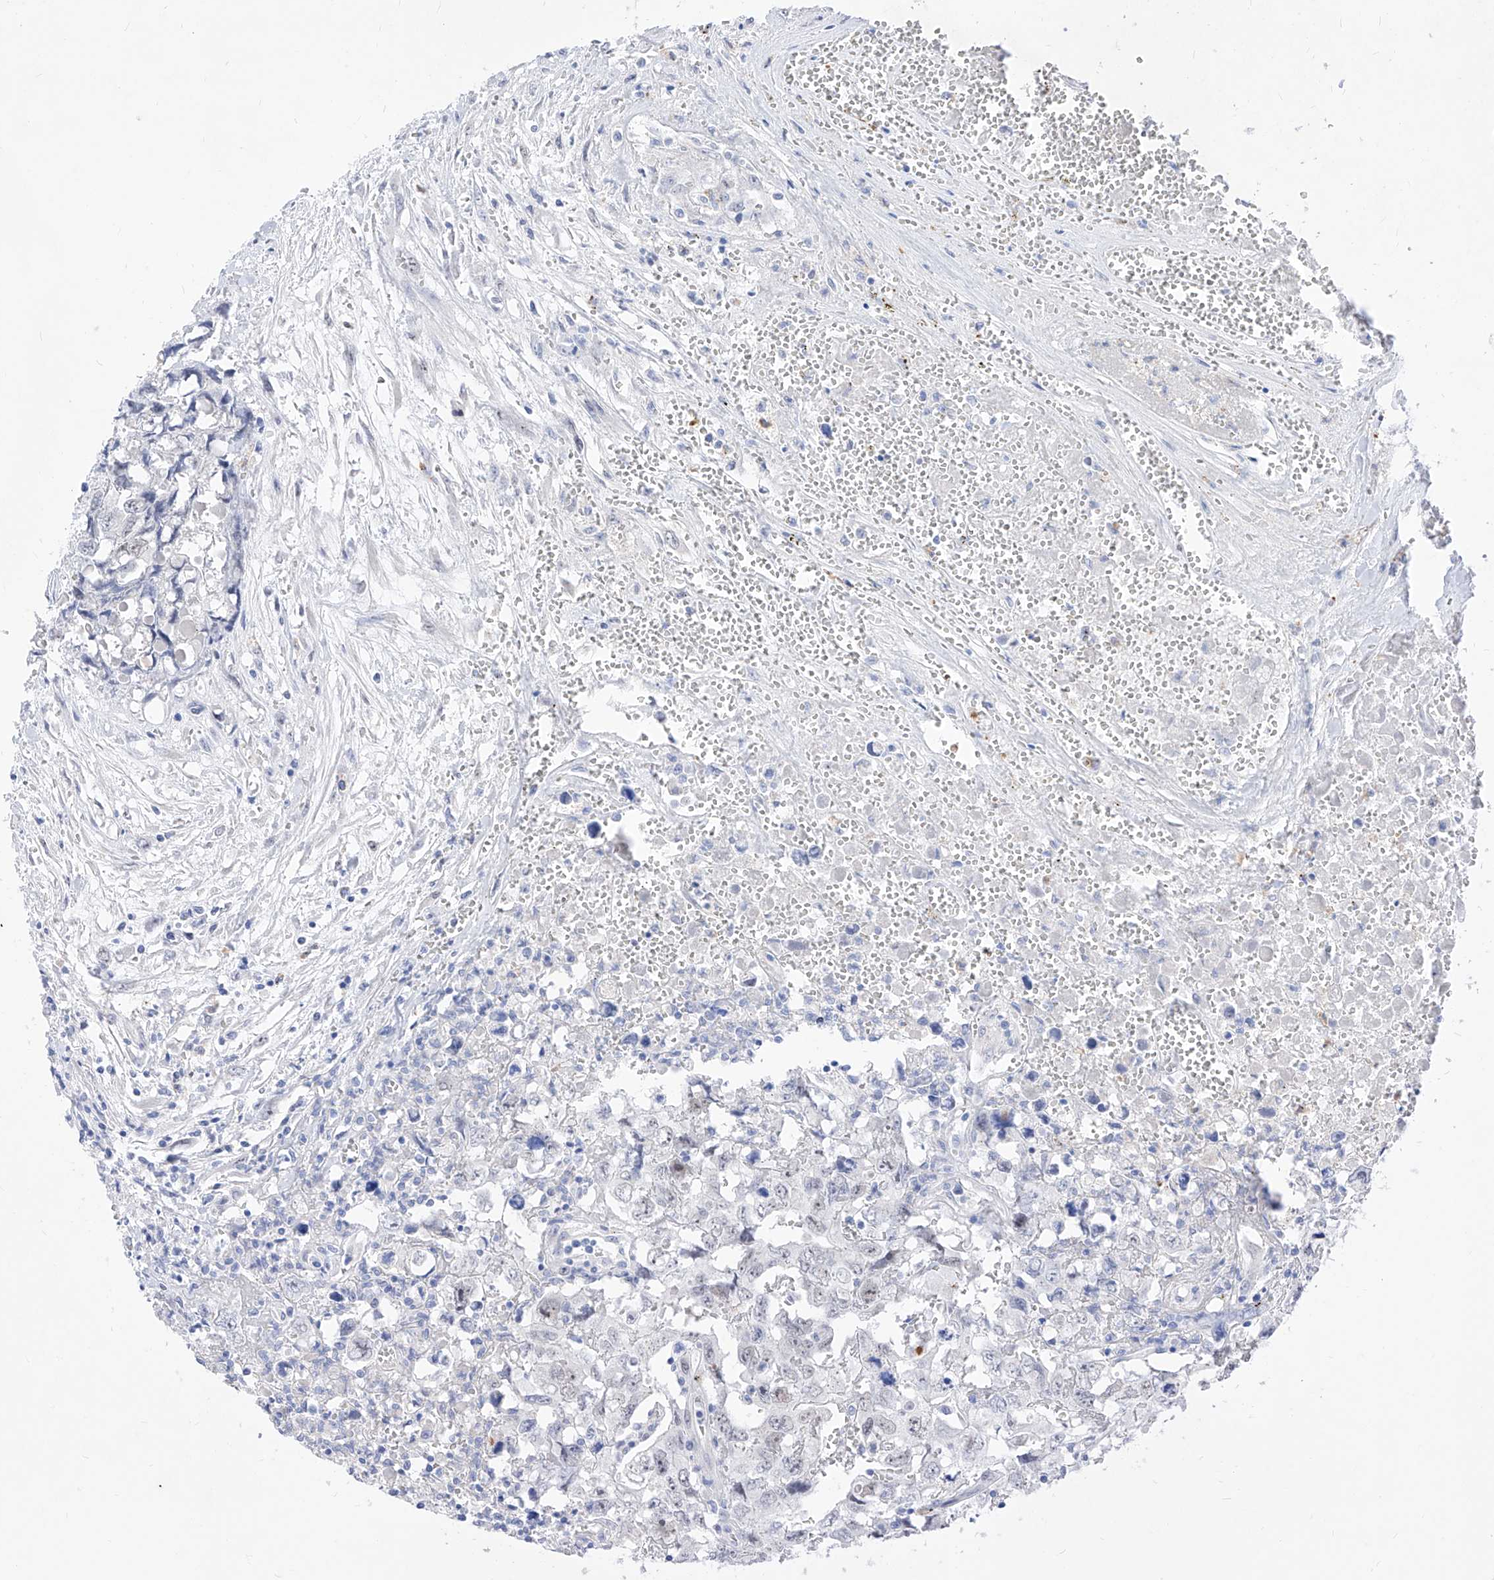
{"staining": {"intensity": "negative", "quantity": "none", "location": "none"}, "tissue": "testis cancer", "cell_type": "Tumor cells", "image_type": "cancer", "snomed": [{"axis": "morphology", "description": "Carcinoma, Embryonal, NOS"}, {"axis": "topography", "description": "Testis"}], "caption": "DAB immunohistochemical staining of human testis embryonal carcinoma displays no significant staining in tumor cells. (DAB immunohistochemistry (IHC) visualized using brightfield microscopy, high magnification).", "gene": "VAX1", "patient": {"sex": "male", "age": 31}}